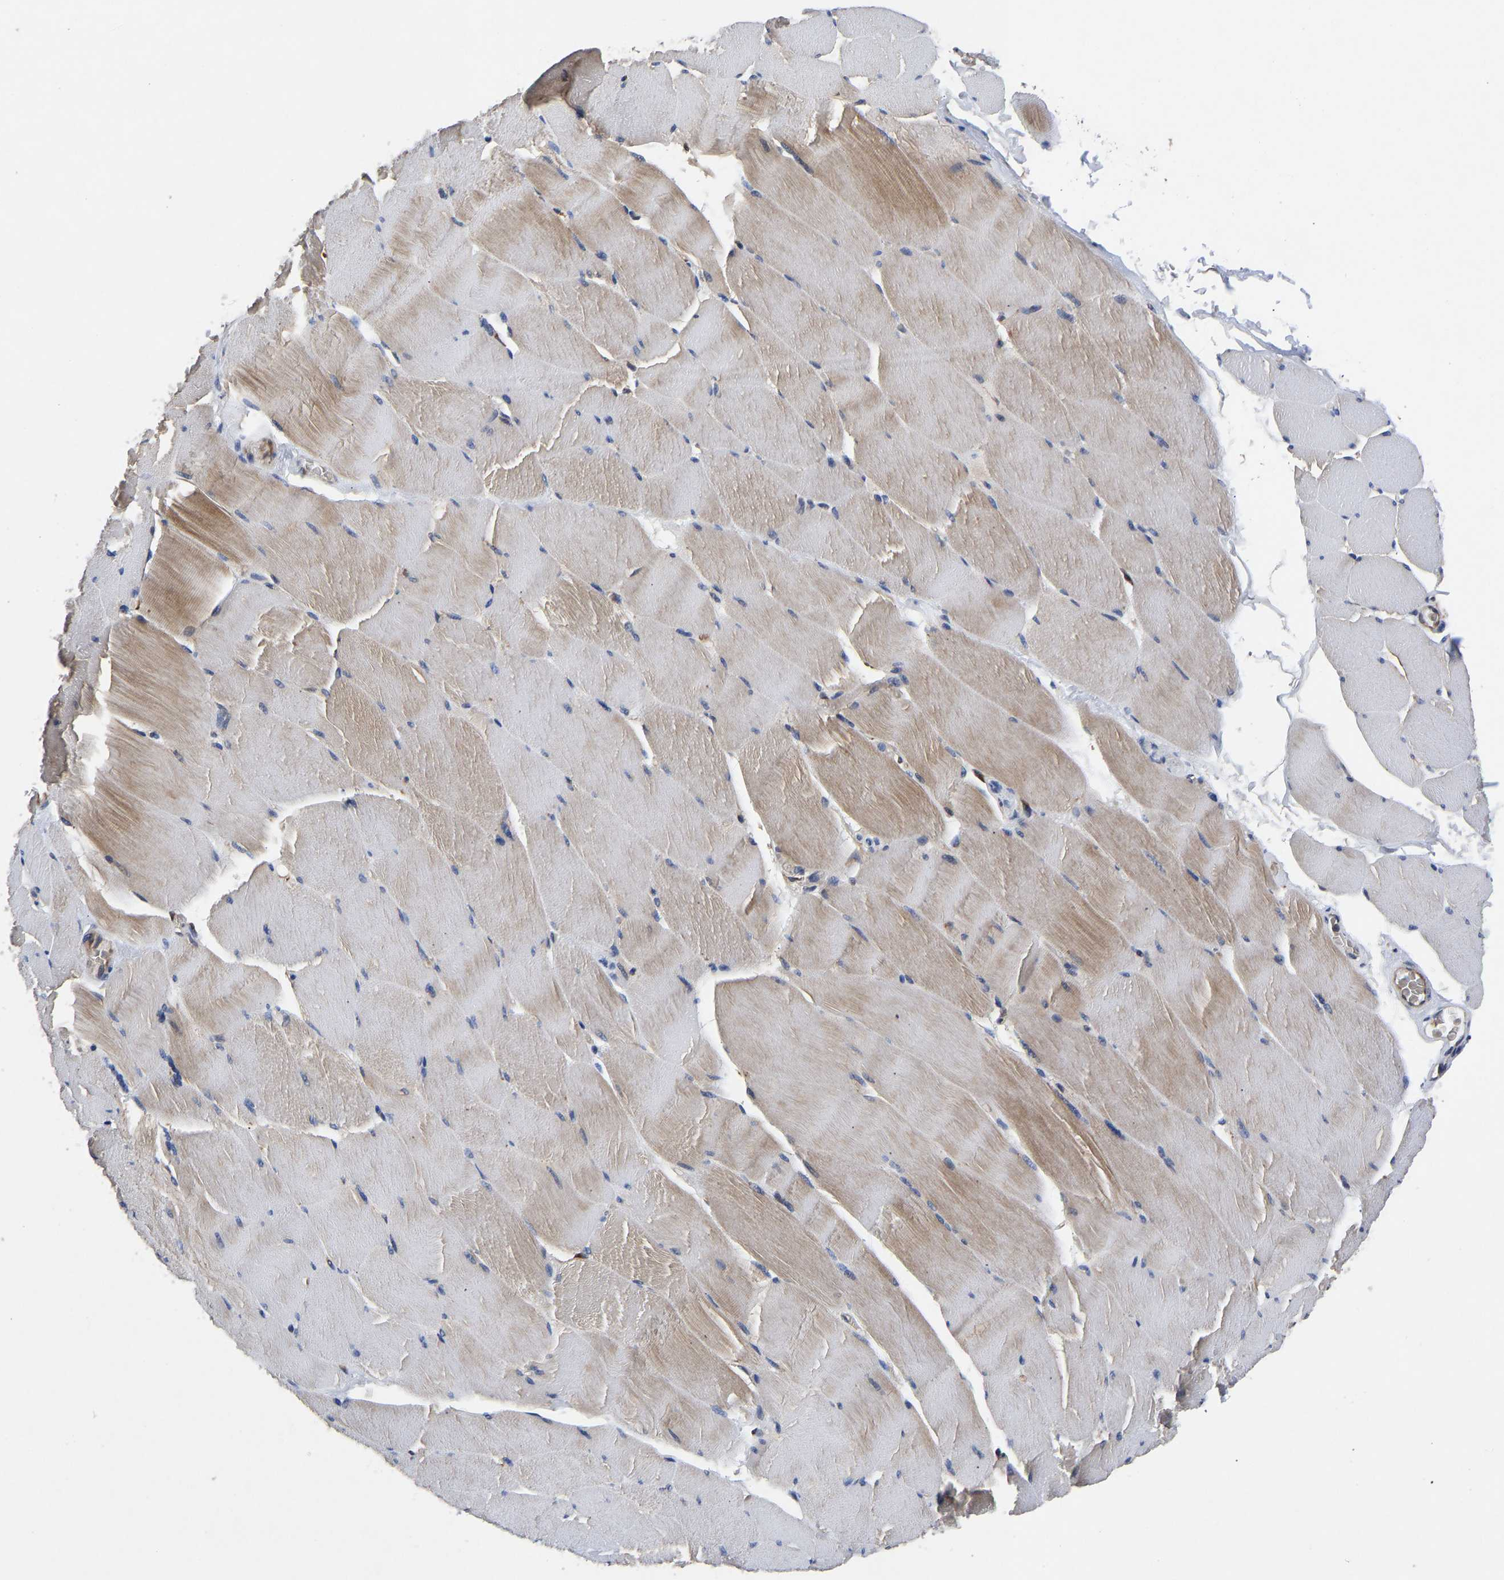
{"staining": {"intensity": "weak", "quantity": "25%-75%", "location": "cytoplasmic/membranous"}, "tissue": "skeletal muscle", "cell_type": "Myocytes", "image_type": "normal", "snomed": [{"axis": "morphology", "description": "Normal tissue, NOS"}, {"axis": "topography", "description": "Skeletal muscle"}], "caption": "IHC image of benign skeletal muscle stained for a protein (brown), which demonstrates low levels of weak cytoplasmic/membranous expression in approximately 25%-75% of myocytes.", "gene": "FRRS1", "patient": {"sex": "male", "age": 62}}